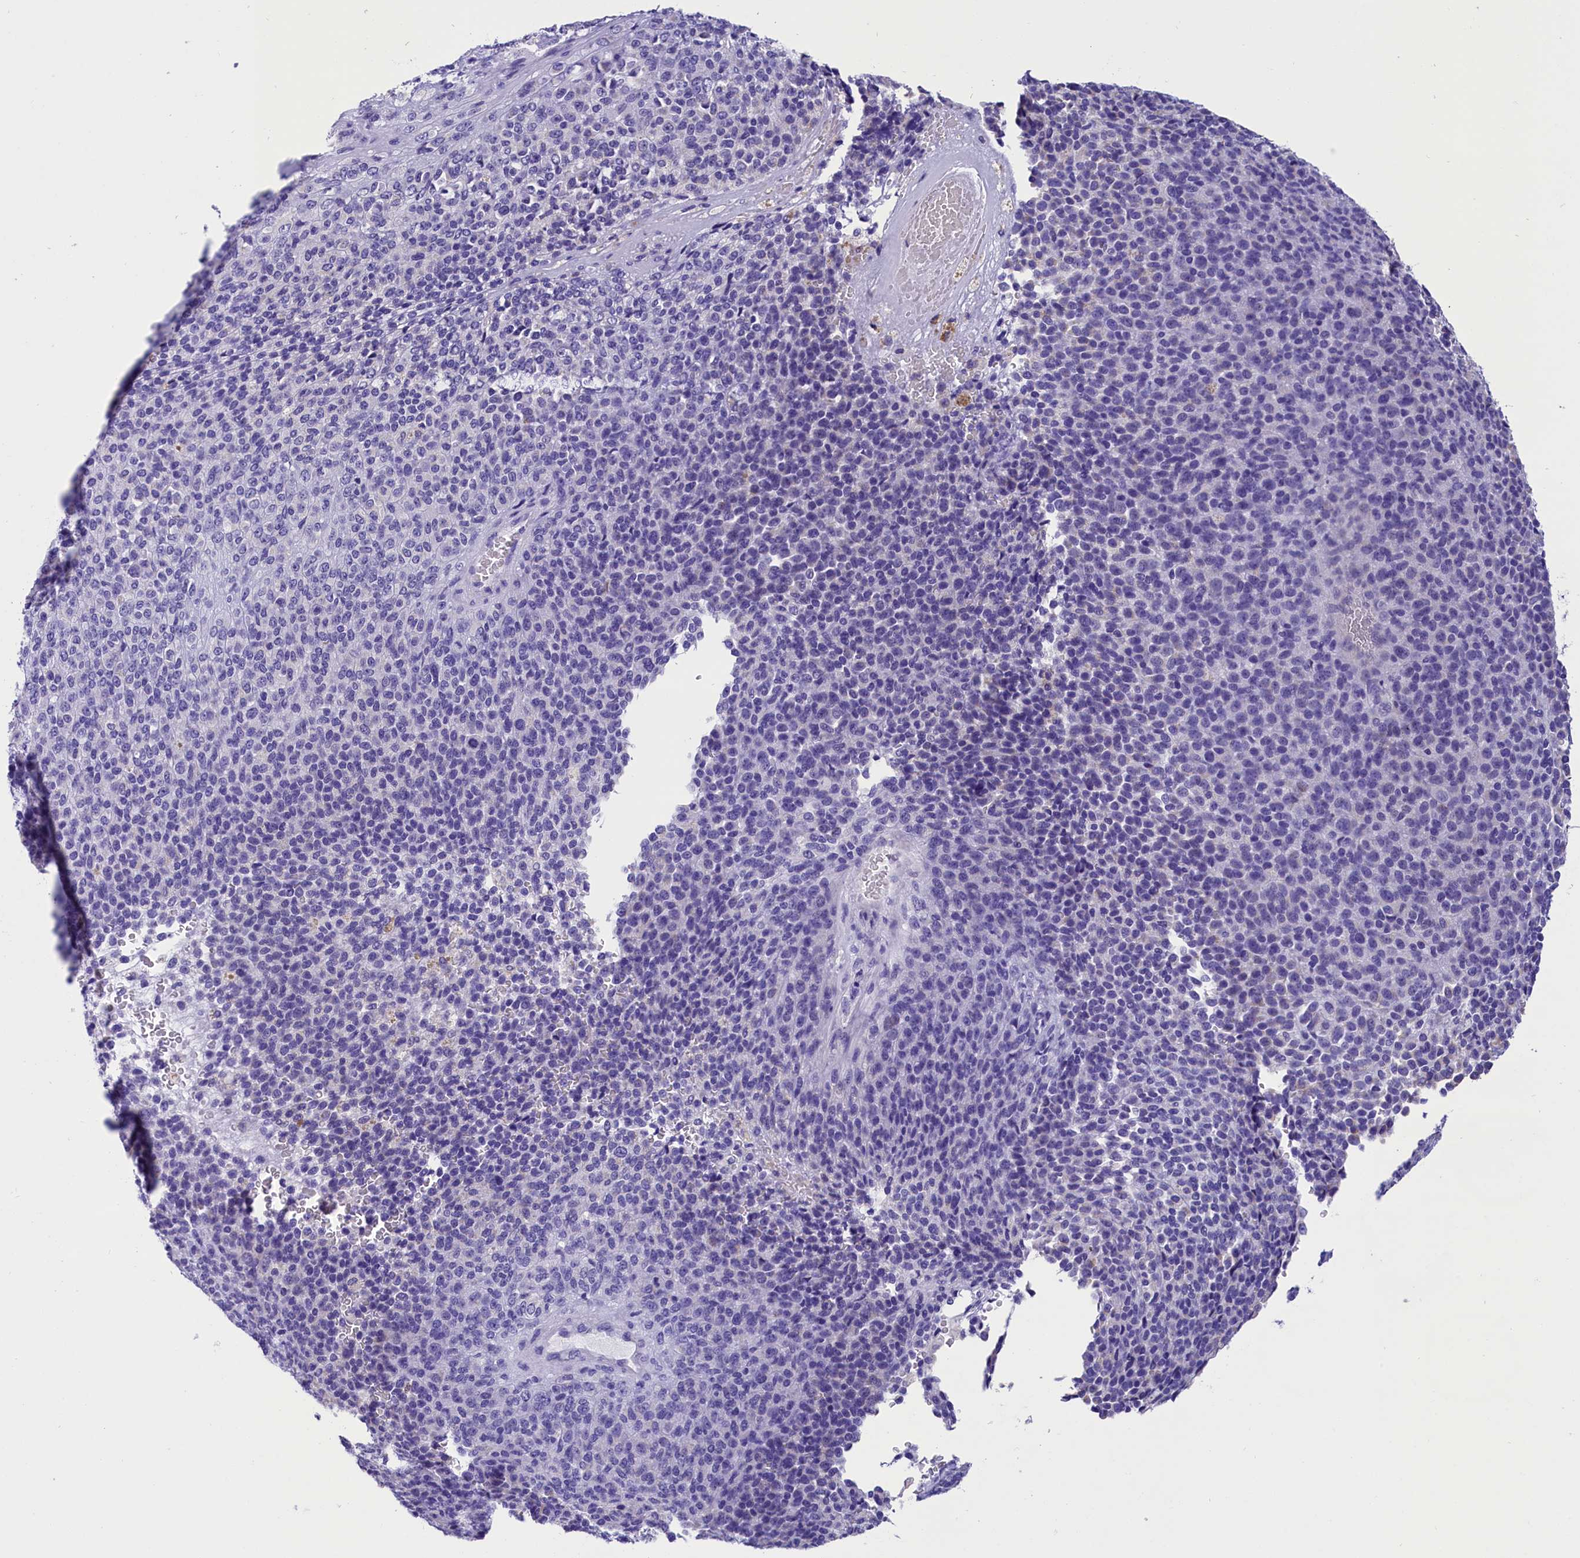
{"staining": {"intensity": "negative", "quantity": "none", "location": "none"}, "tissue": "melanoma", "cell_type": "Tumor cells", "image_type": "cancer", "snomed": [{"axis": "morphology", "description": "Malignant melanoma, Metastatic site"}, {"axis": "topography", "description": "Brain"}], "caption": "IHC of human malignant melanoma (metastatic site) shows no staining in tumor cells.", "gene": "ABAT", "patient": {"sex": "female", "age": 56}}